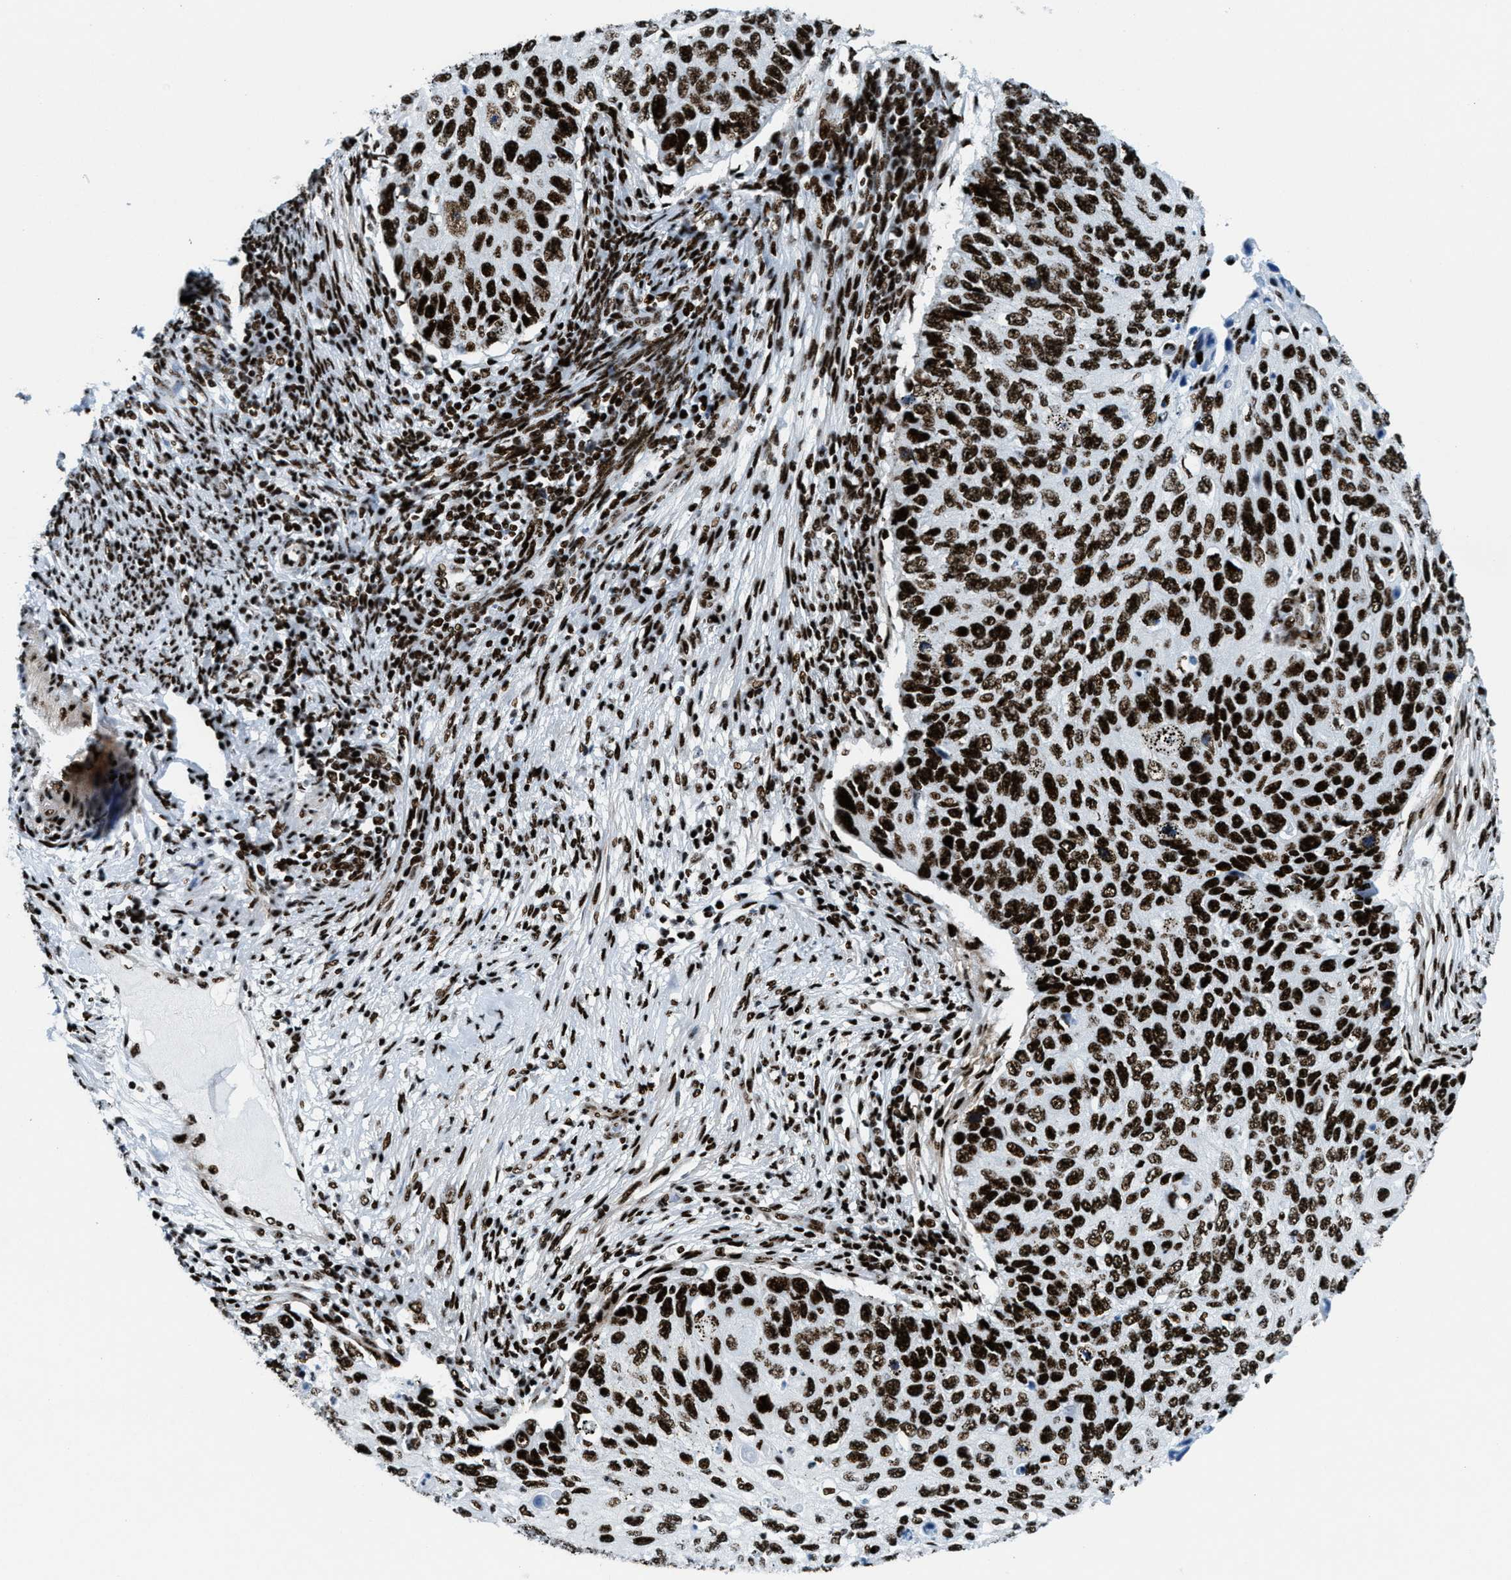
{"staining": {"intensity": "strong", "quantity": ">75%", "location": "nuclear"}, "tissue": "cervical cancer", "cell_type": "Tumor cells", "image_type": "cancer", "snomed": [{"axis": "morphology", "description": "Squamous cell carcinoma, NOS"}, {"axis": "topography", "description": "Cervix"}], "caption": "Human cervical squamous cell carcinoma stained with a protein marker exhibits strong staining in tumor cells.", "gene": "NONO", "patient": {"sex": "female", "age": 70}}